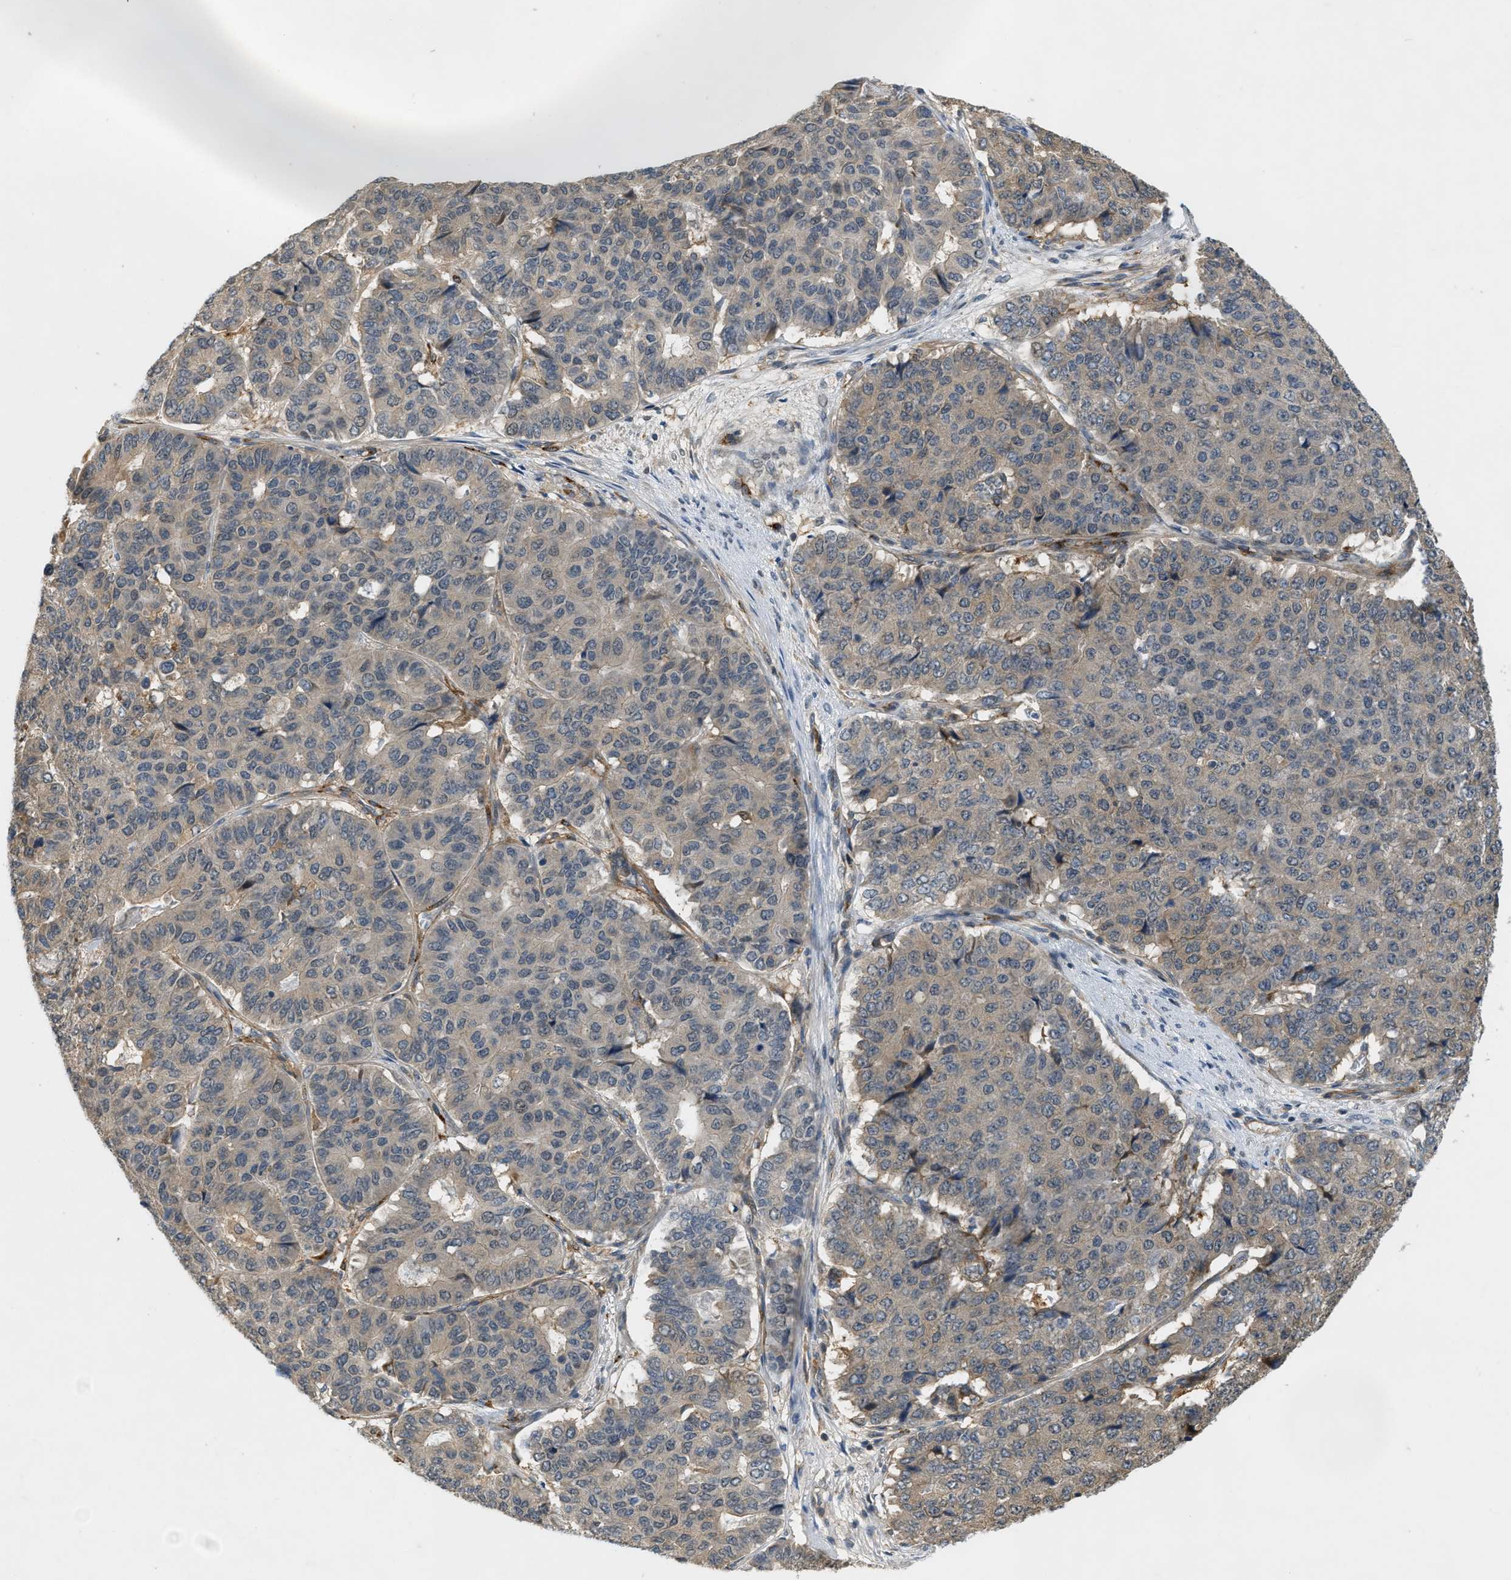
{"staining": {"intensity": "weak", "quantity": ">75%", "location": "cytoplasmic/membranous"}, "tissue": "pancreatic cancer", "cell_type": "Tumor cells", "image_type": "cancer", "snomed": [{"axis": "morphology", "description": "Adenocarcinoma, NOS"}, {"axis": "topography", "description": "Pancreas"}], "caption": "Protein staining of pancreatic cancer tissue exhibits weak cytoplasmic/membranous positivity in about >75% of tumor cells.", "gene": "PDCL3", "patient": {"sex": "male", "age": 50}}